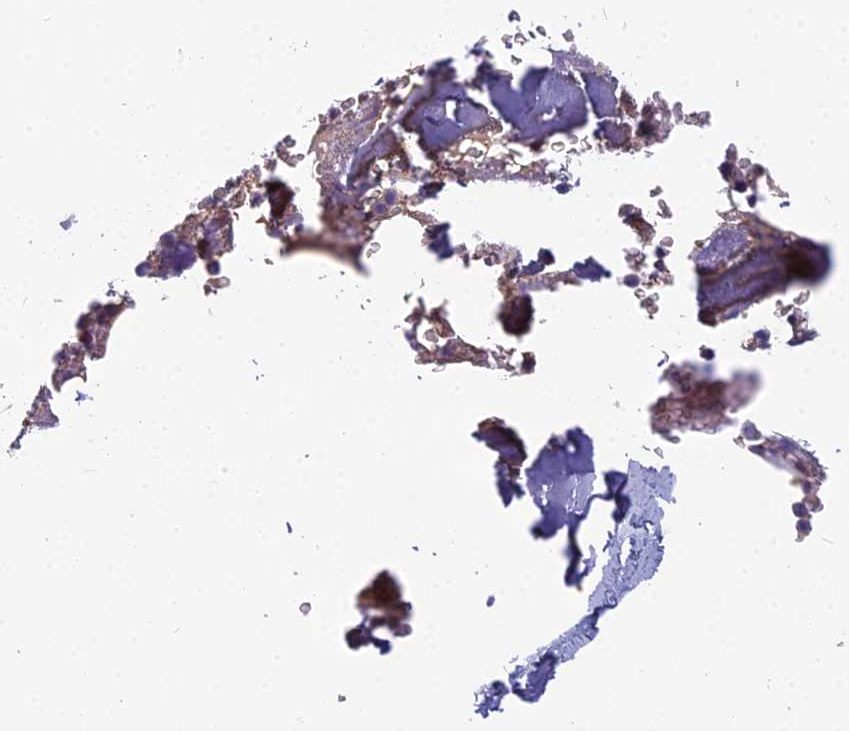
{"staining": {"intensity": "moderate", "quantity": "<25%", "location": "cytoplasmic/membranous"}, "tissue": "bone marrow", "cell_type": "Hematopoietic cells", "image_type": "normal", "snomed": [{"axis": "morphology", "description": "Normal tissue, NOS"}, {"axis": "topography", "description": "Bone marrow"}], "caption": "About <25% of hematopoietic cells in benign bone marrow exhibit moderate cytoplasmic/membranous protein staining as visualized by brown immunohistochemical staining.", "gene": "SPDL1", "patient": {"sex": "male", "age": 58}}